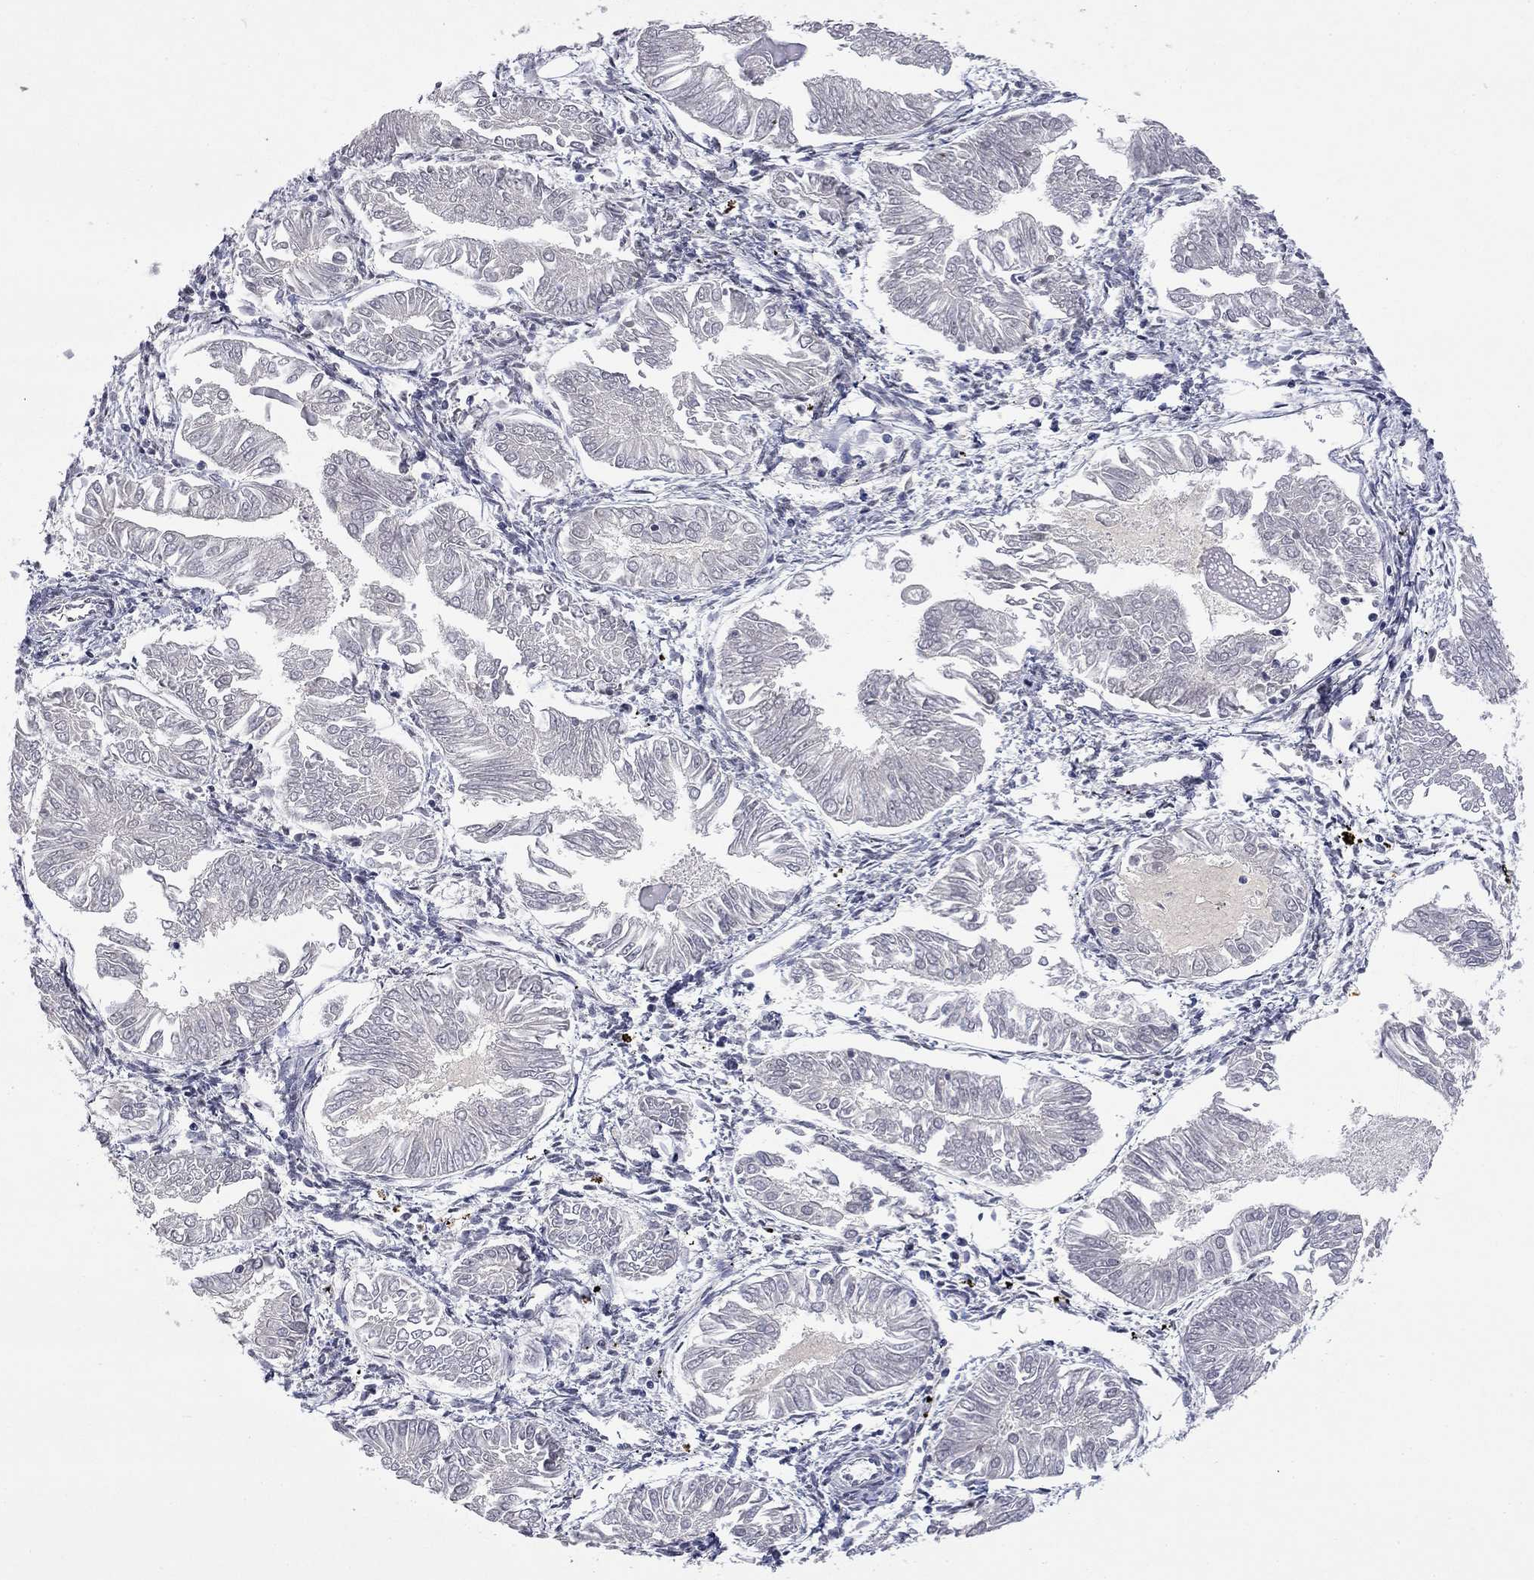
{"staining": {"intensity": "negative", "quantity": "none", "location": "none"}, "tissue": "endometrial cancer", "cell_type": "Tumor cells", "image_type": "cancer", "snomed": [{"axis": "morphology", "description": "Adenocarcinoma, NOS"}, {"axis": "topography", "description": "Endometrium"}], "caption": "Micrograph shows no significant protein positivity in tumor cells of endometrial cancer.", "gene": "SLC51A", "patient": {"sex": "female", "age": 53}}